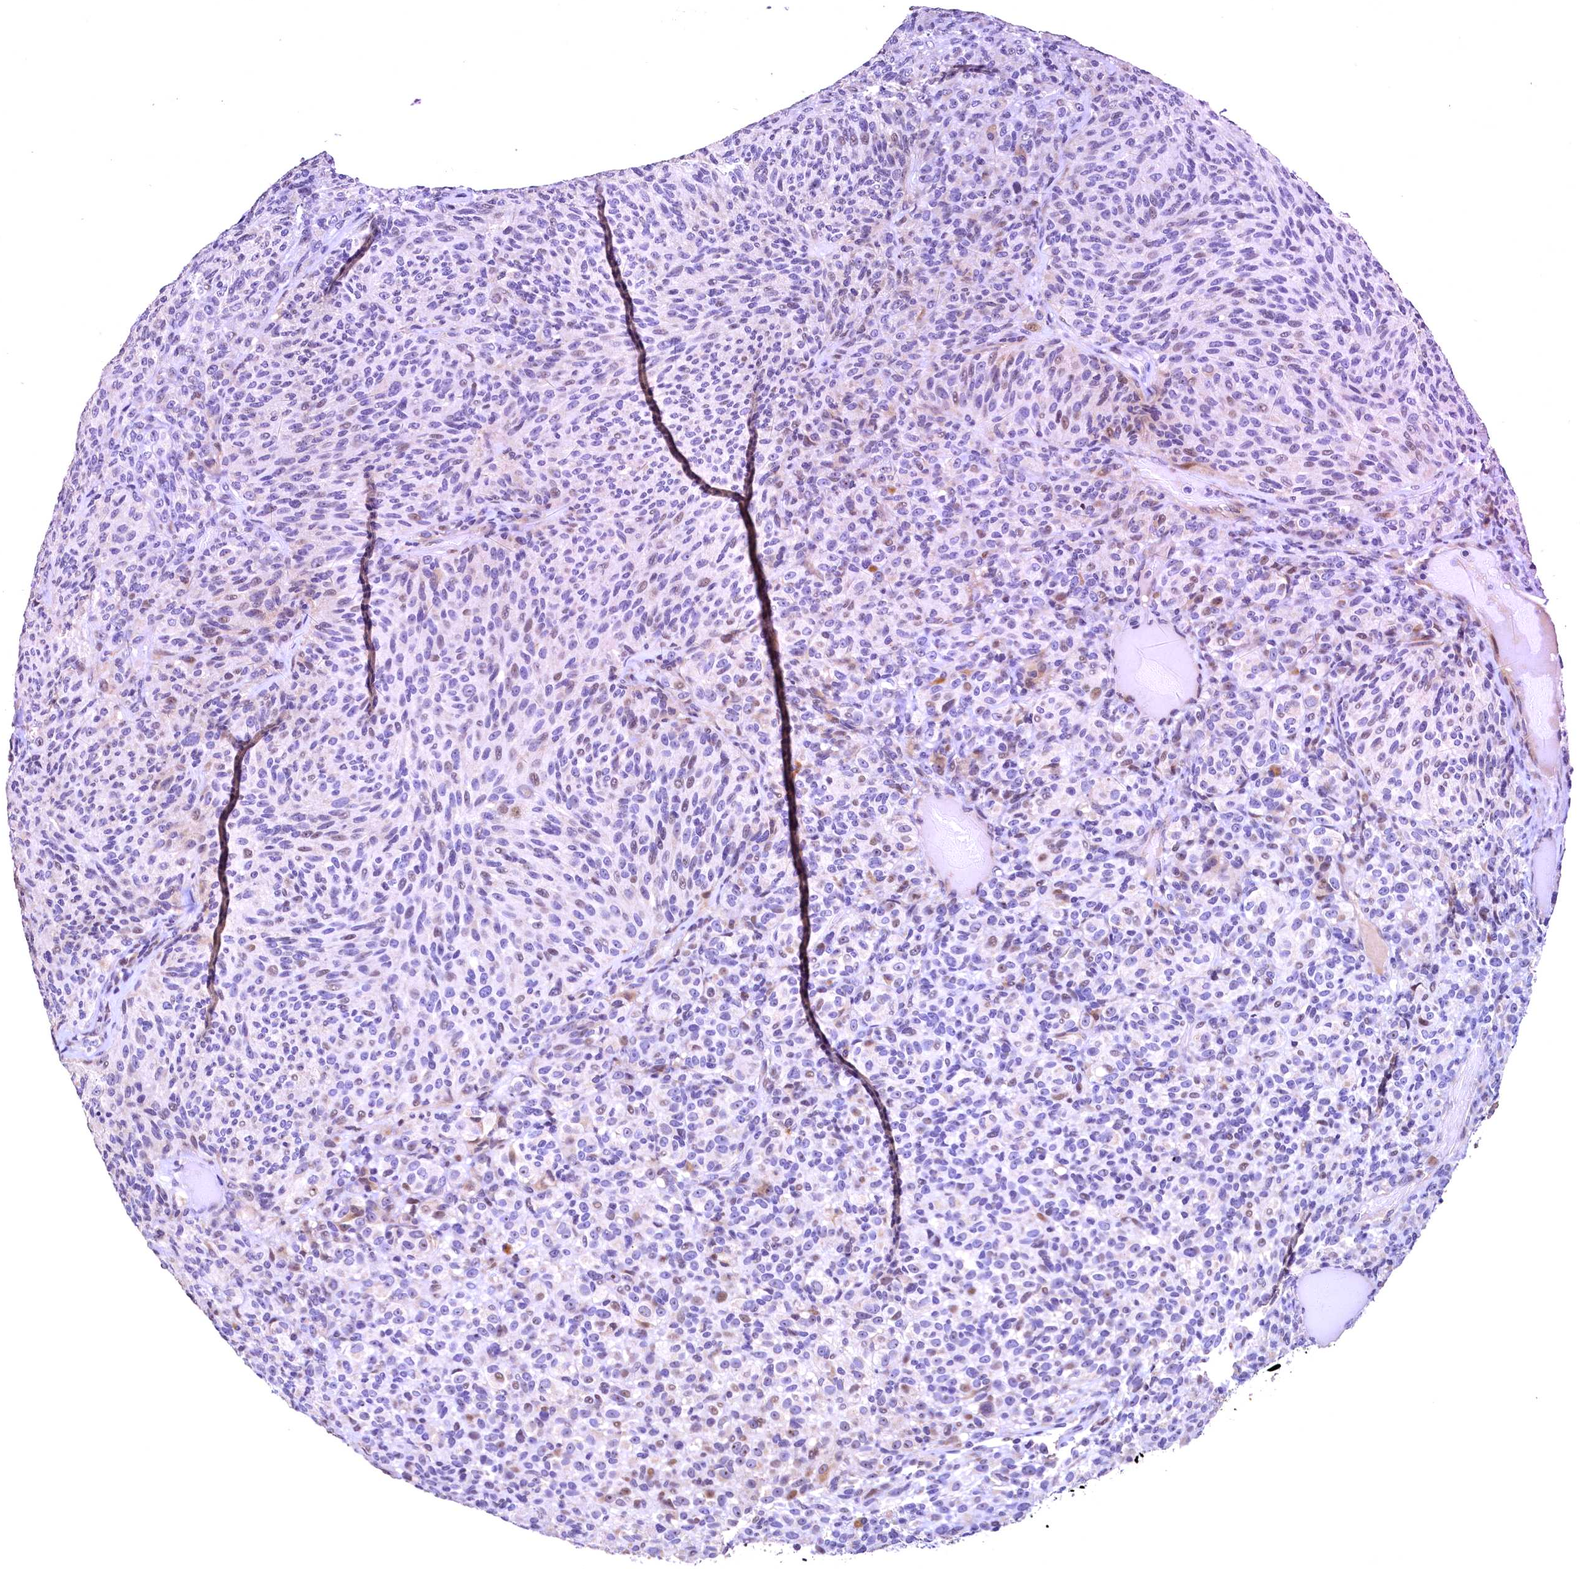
{"staining": {"intensity": "negative", "quantity": "none", "location": "none"}, "tissue": "melanoma", "cell_type": "Tumor cells", "image_type": "cancer", "snomed": [{"axis": "morphology", "description": "Malignant melanoma, Metastatic site"}, {"axis": "topography", "description": "Brain"}], "caption": "Immunohistochemistry (IHC) image of malignant melanoma (metastatic site) stained for a protein (brown), which reveals no staining in tumor cells.", "gene": "LATS2", "patient": {"sex": "female", "age": 56}}